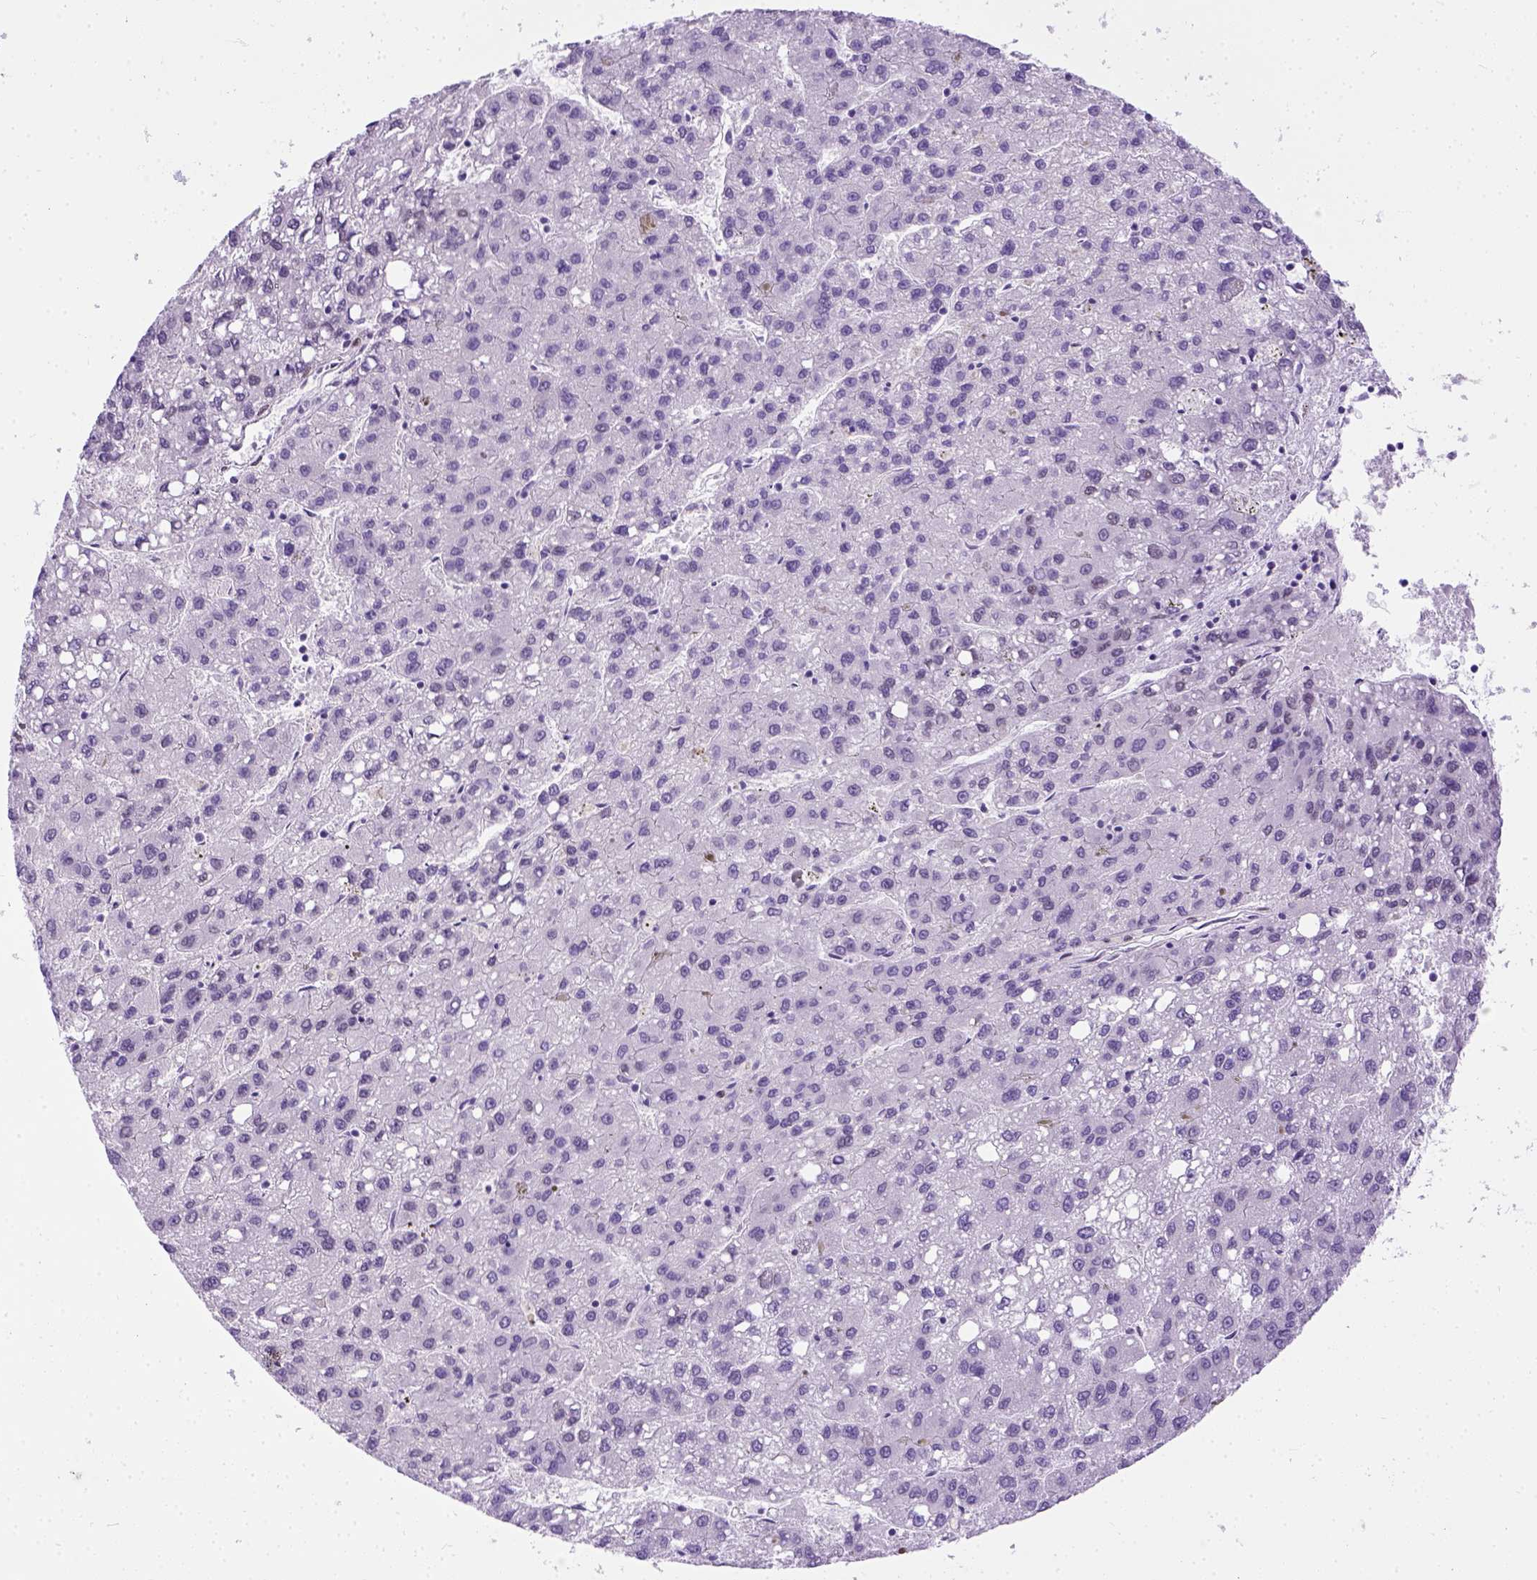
{"staining": {"intensity": "negative", "quantity": "none", "location": "none"}, "tissue": "liver cancer", "cell_type": "Tumor cells", "image_type": "cancer", "snomed": [{"axis": "morphology", "description": "Carcinoma, Hepatocellular, NOS"}, {"axis": "topography", "description": "Liver"}], "caption": "Liver cancer was stained to show a protein in brown. There is no significant positivity in tumor cells. (Immunohistochemistry (ihc), brightfield microscopy, high magnification).", "gene": "FAM184B", "patient": {"sex": "female", "age": 82}}